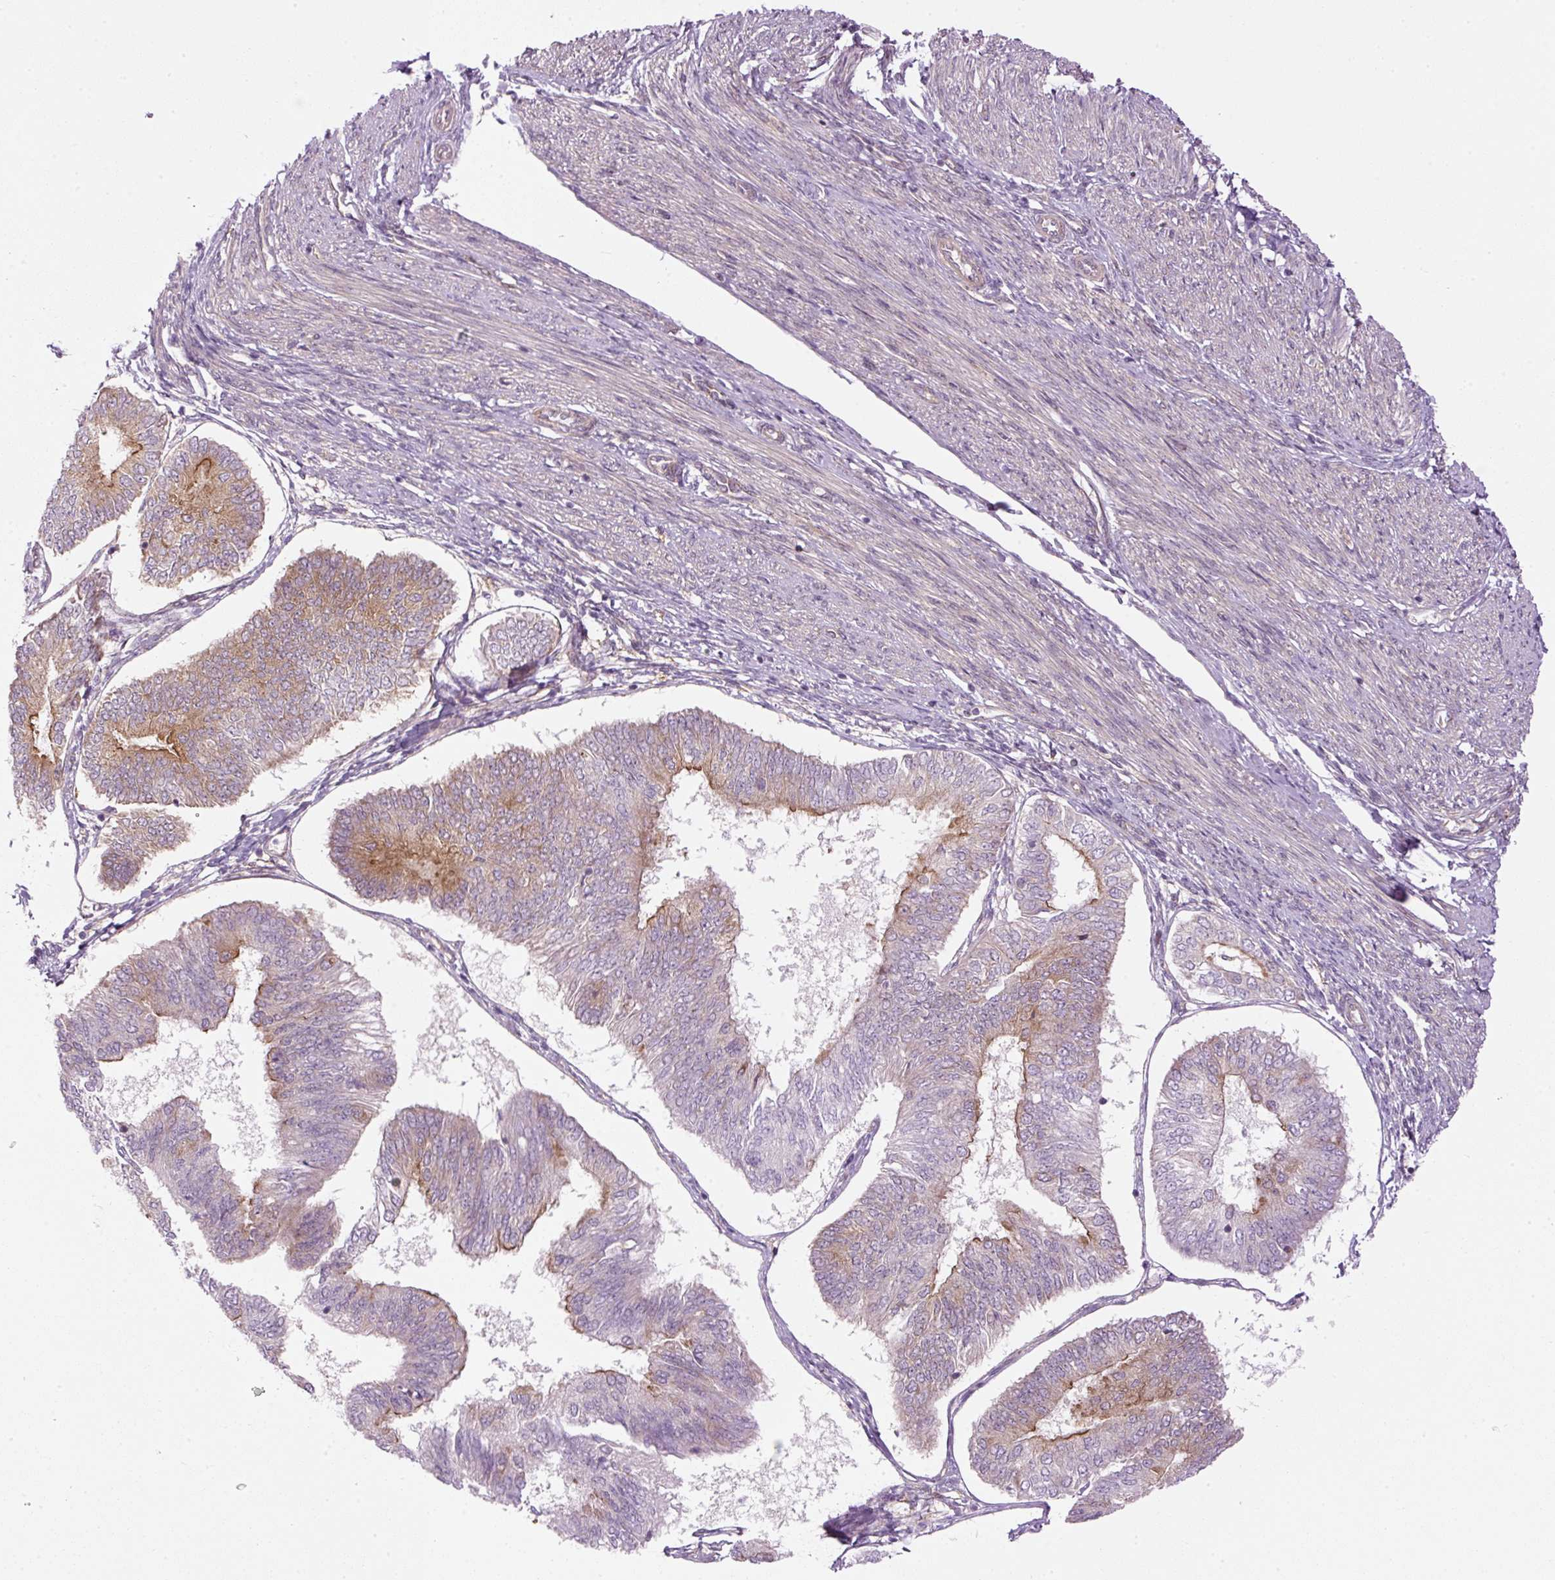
{"staining": {"intensity": "moderate", "quantity": "<25%", "location": "cytoplasmic/membranous"}, "tissue": "endometrial cancer", "cell_type": "Tumor cells", "image_type": "cancer", "snomed": [{"axis": "morphology", "description": "Adenocarcinoma, NOS"}, {"axis": "topography", "description": "Endometrium"}], "caption": "This is a histology image of IHC staining of endometrial cancer, which shows moderate positivity in the cytoplasmic/membranous of tumor cells.", "gene": "MZT2B", "patient": {"sex": "female", "age": 58}}